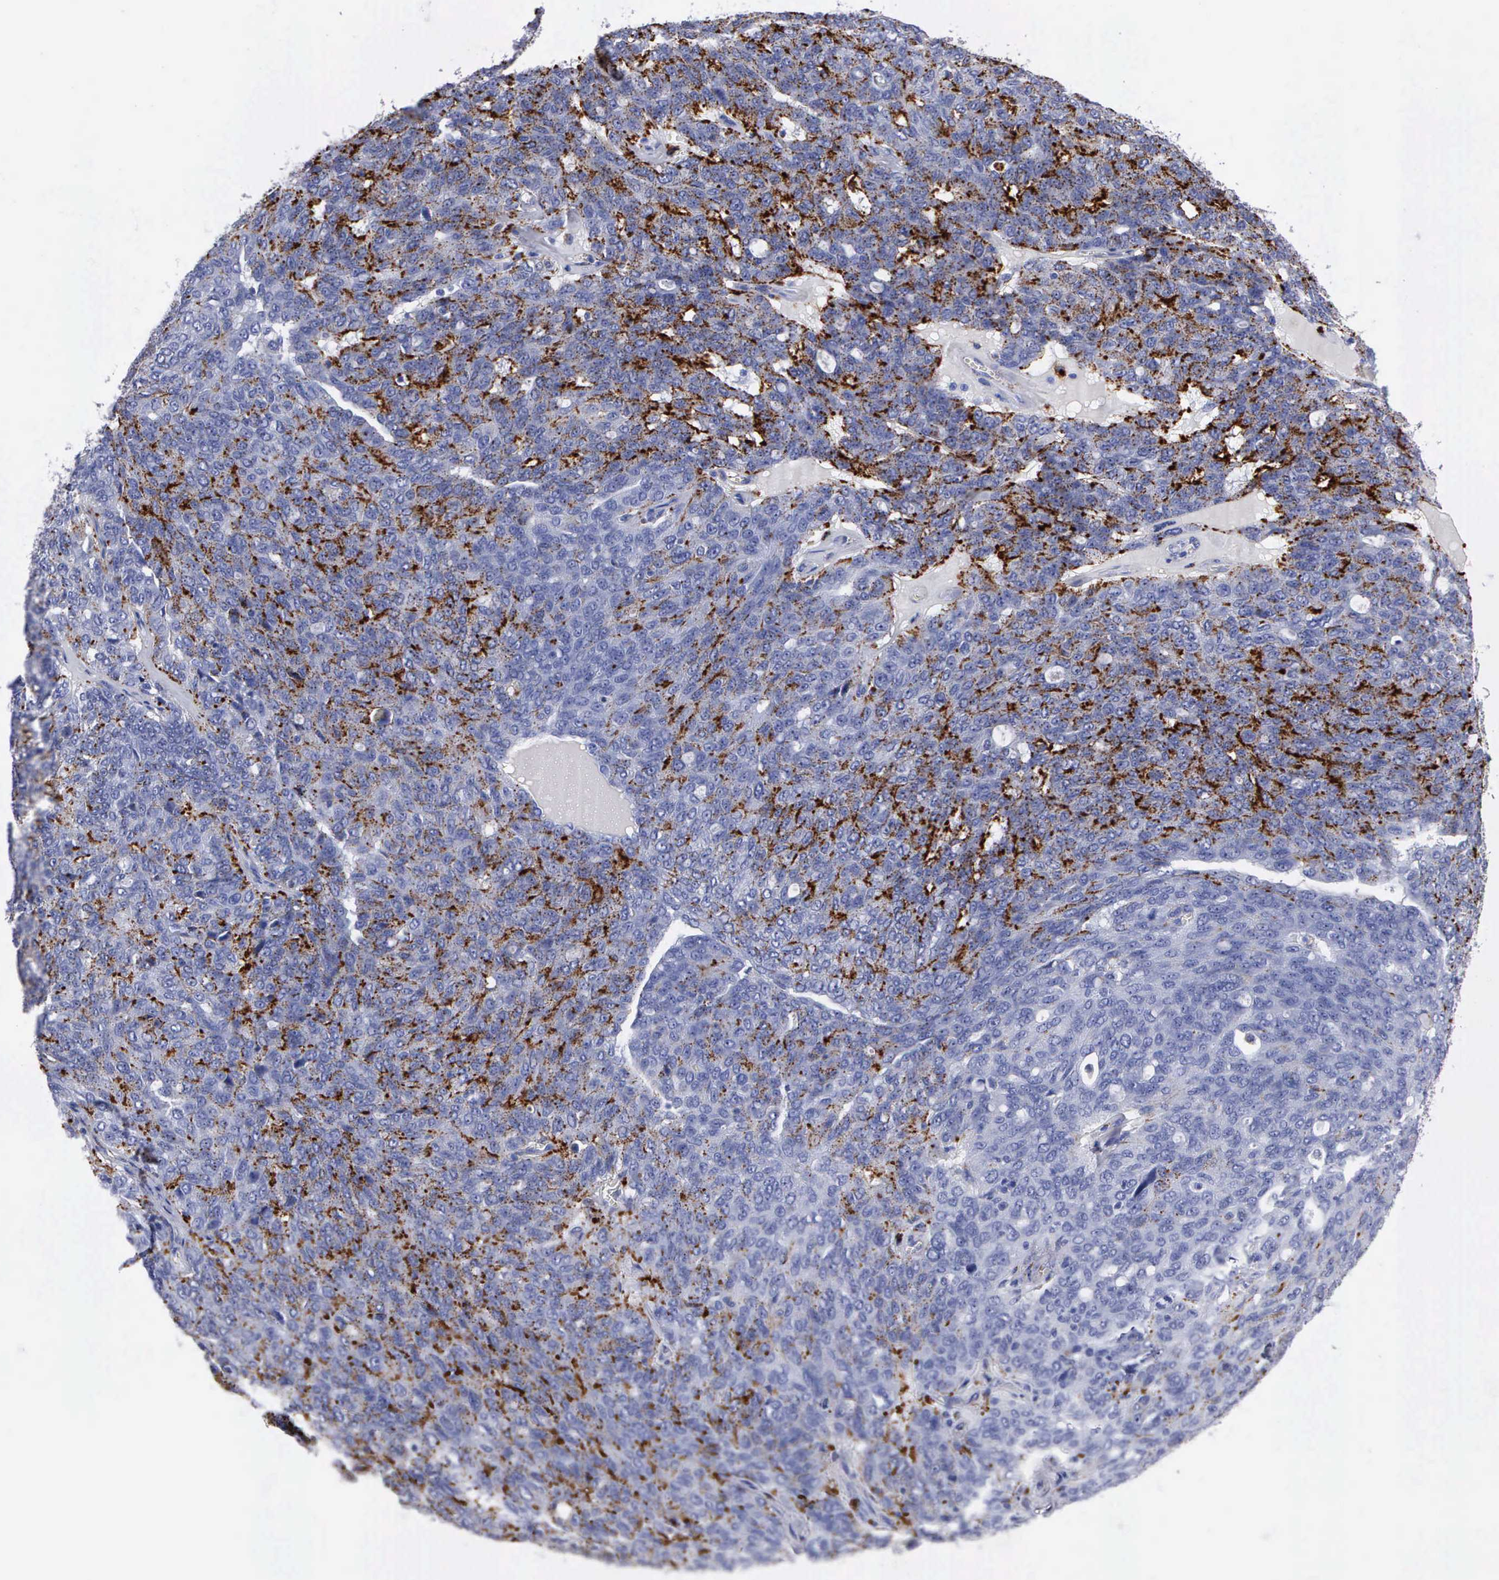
{"staining": {"intensity": "moderate", "quantity": "25%-75%", "location": "cytoplasmic/membranous"}, "tissue": "ovarian cancer", "cell_type": "Tumor cells", "image_type": "cancer", "snomed": [{"axis": "morphology", "description": "Carcinoma, endometroid"}, {"axis": "topography", "description": "Ovary"}], "caption": "Ovarian cancer (endometroid carcinoma) stained for a protein (brown) exhibits moderate cytoplasmic/membranous positive expression in about 25%-75% of tumor cells.", "gene": "CTSL", "patient": {"sex": "female", "age": 60}}